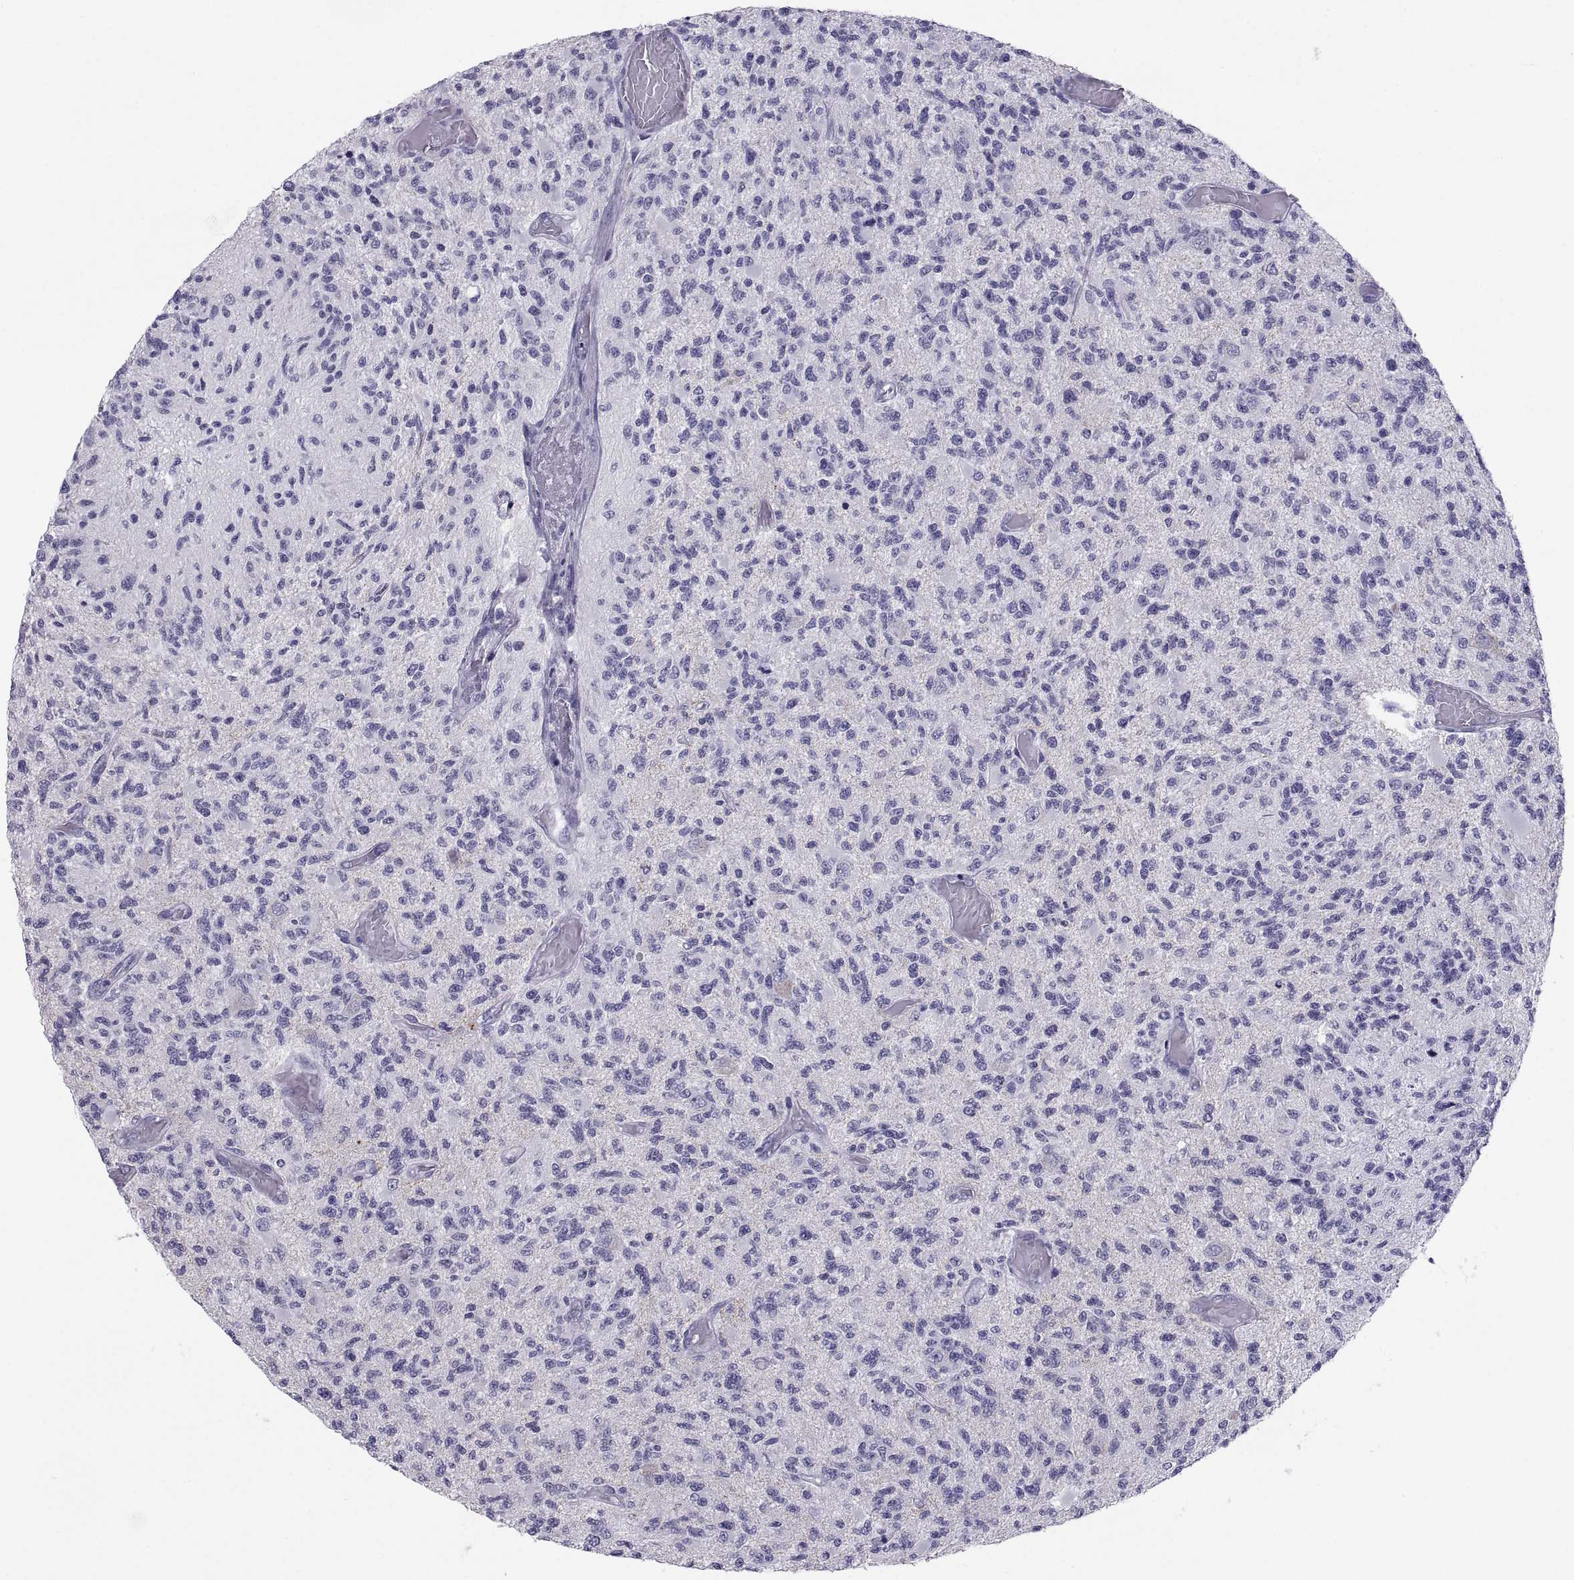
{"staining": {"intensity": "negative", "quantity": "none", "location": "none"}, "tissue": "glioma", "cell_type": "Tumor cells", "image_type": "cancer", "snomed": [{"axis": "morphology", "description": "Glioma, malignant, High grade"}, {"axis": "topography", "description": "Brain"}], "caption": "This is a image of immunohistochemistry (IHC) staining of glioma, which shows no positivity in tumor cells.", "gene": "PCSK1N", "patient": {"sex": "female", "age": 63}}